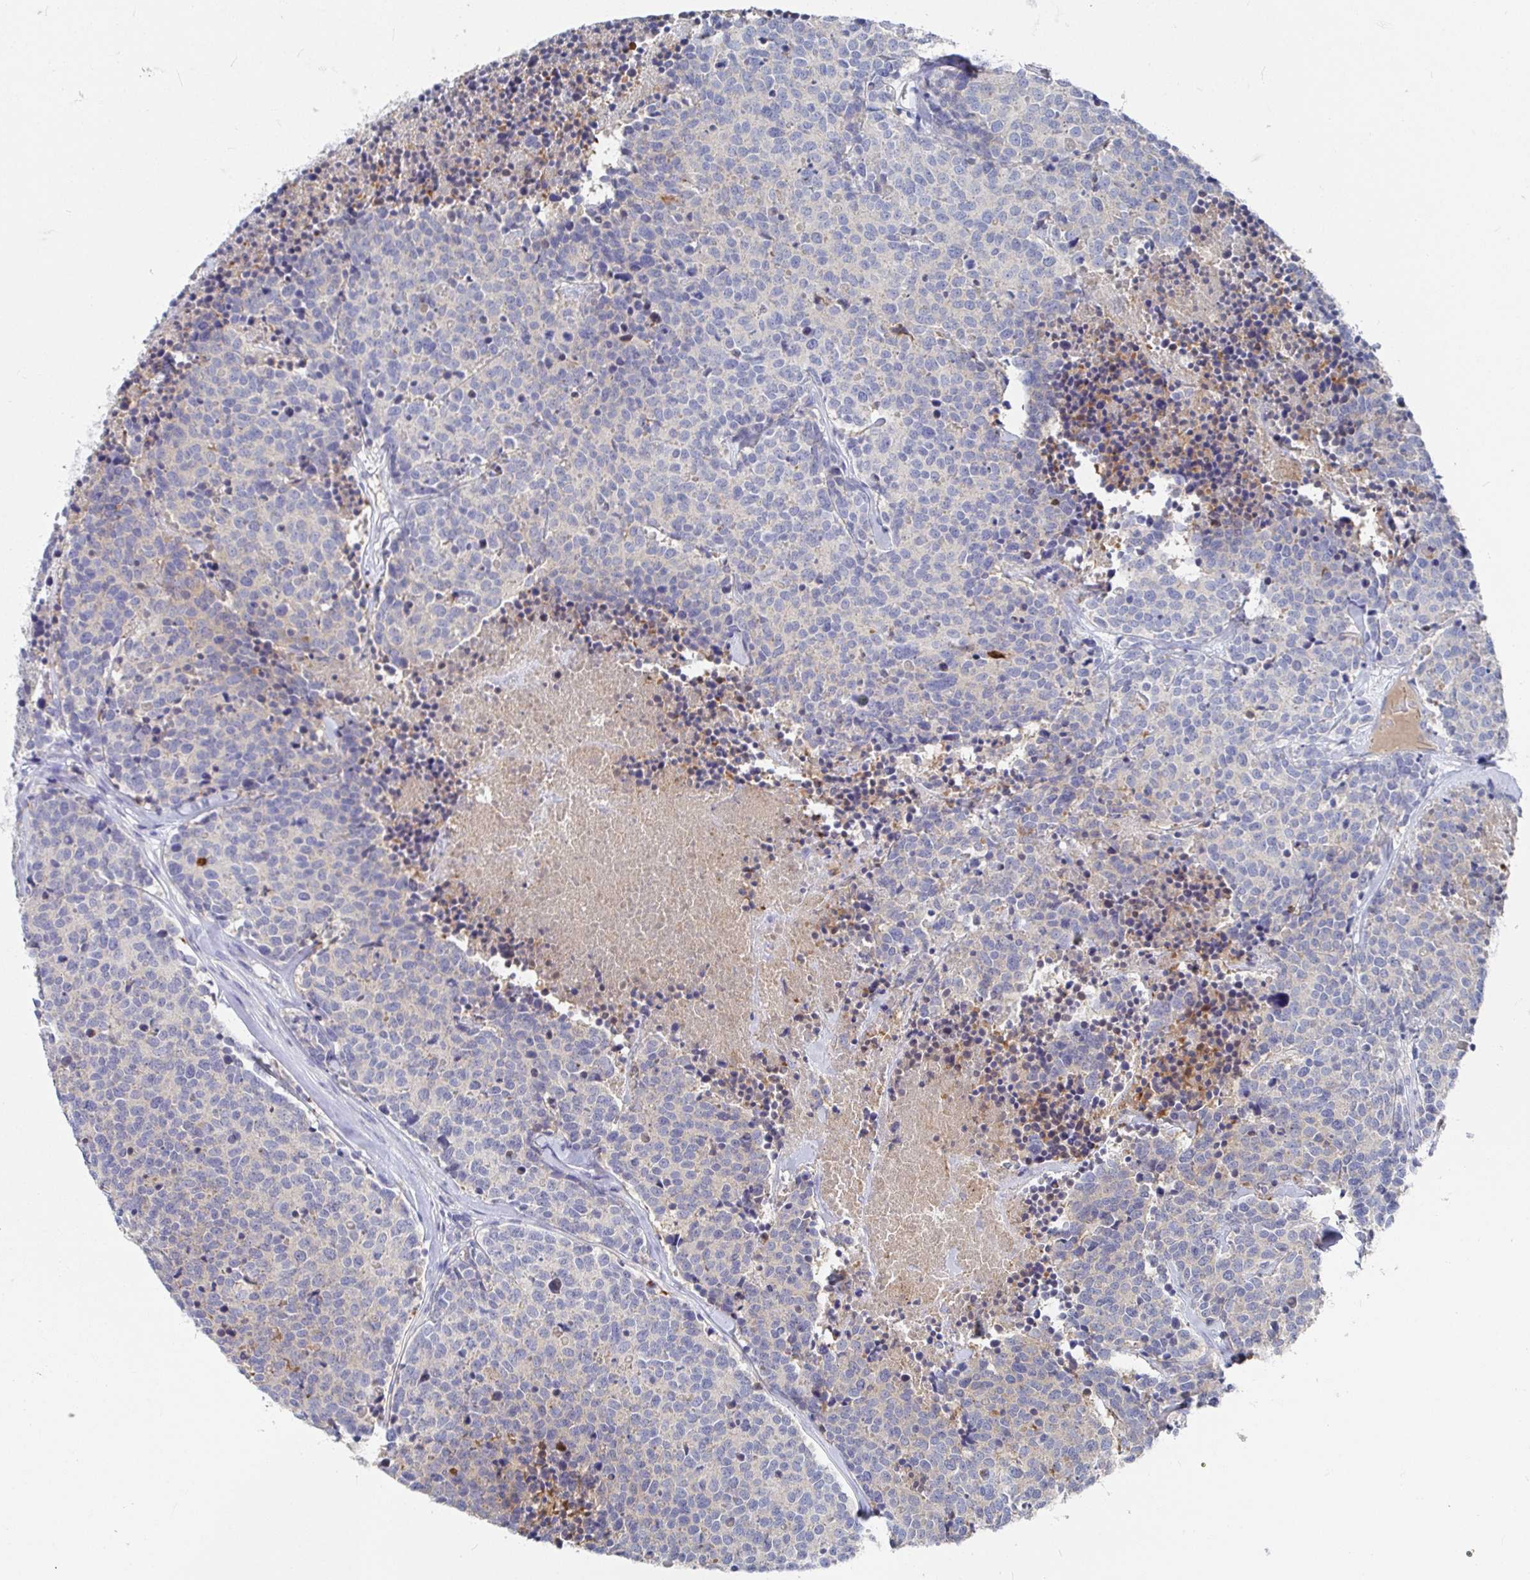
{"staining": {"intensity": "negative", "quantity": "none", "location": "none"}, "tissue": "carcinoid", "cell_type": "Tumor cells", "image_type": "cancer", "snomed": [{"axis": "morphology", "description": "Carcinoid, malignant, NOS"}, {"axis": "topography", "description": "Skin"}], "caption": "The immunohistochemistry (IHC) image has no significant expression in tumor cells of carcinoid tissue.", "gene": "GPR148", "patient": {"sex": "female", "age": 79}}